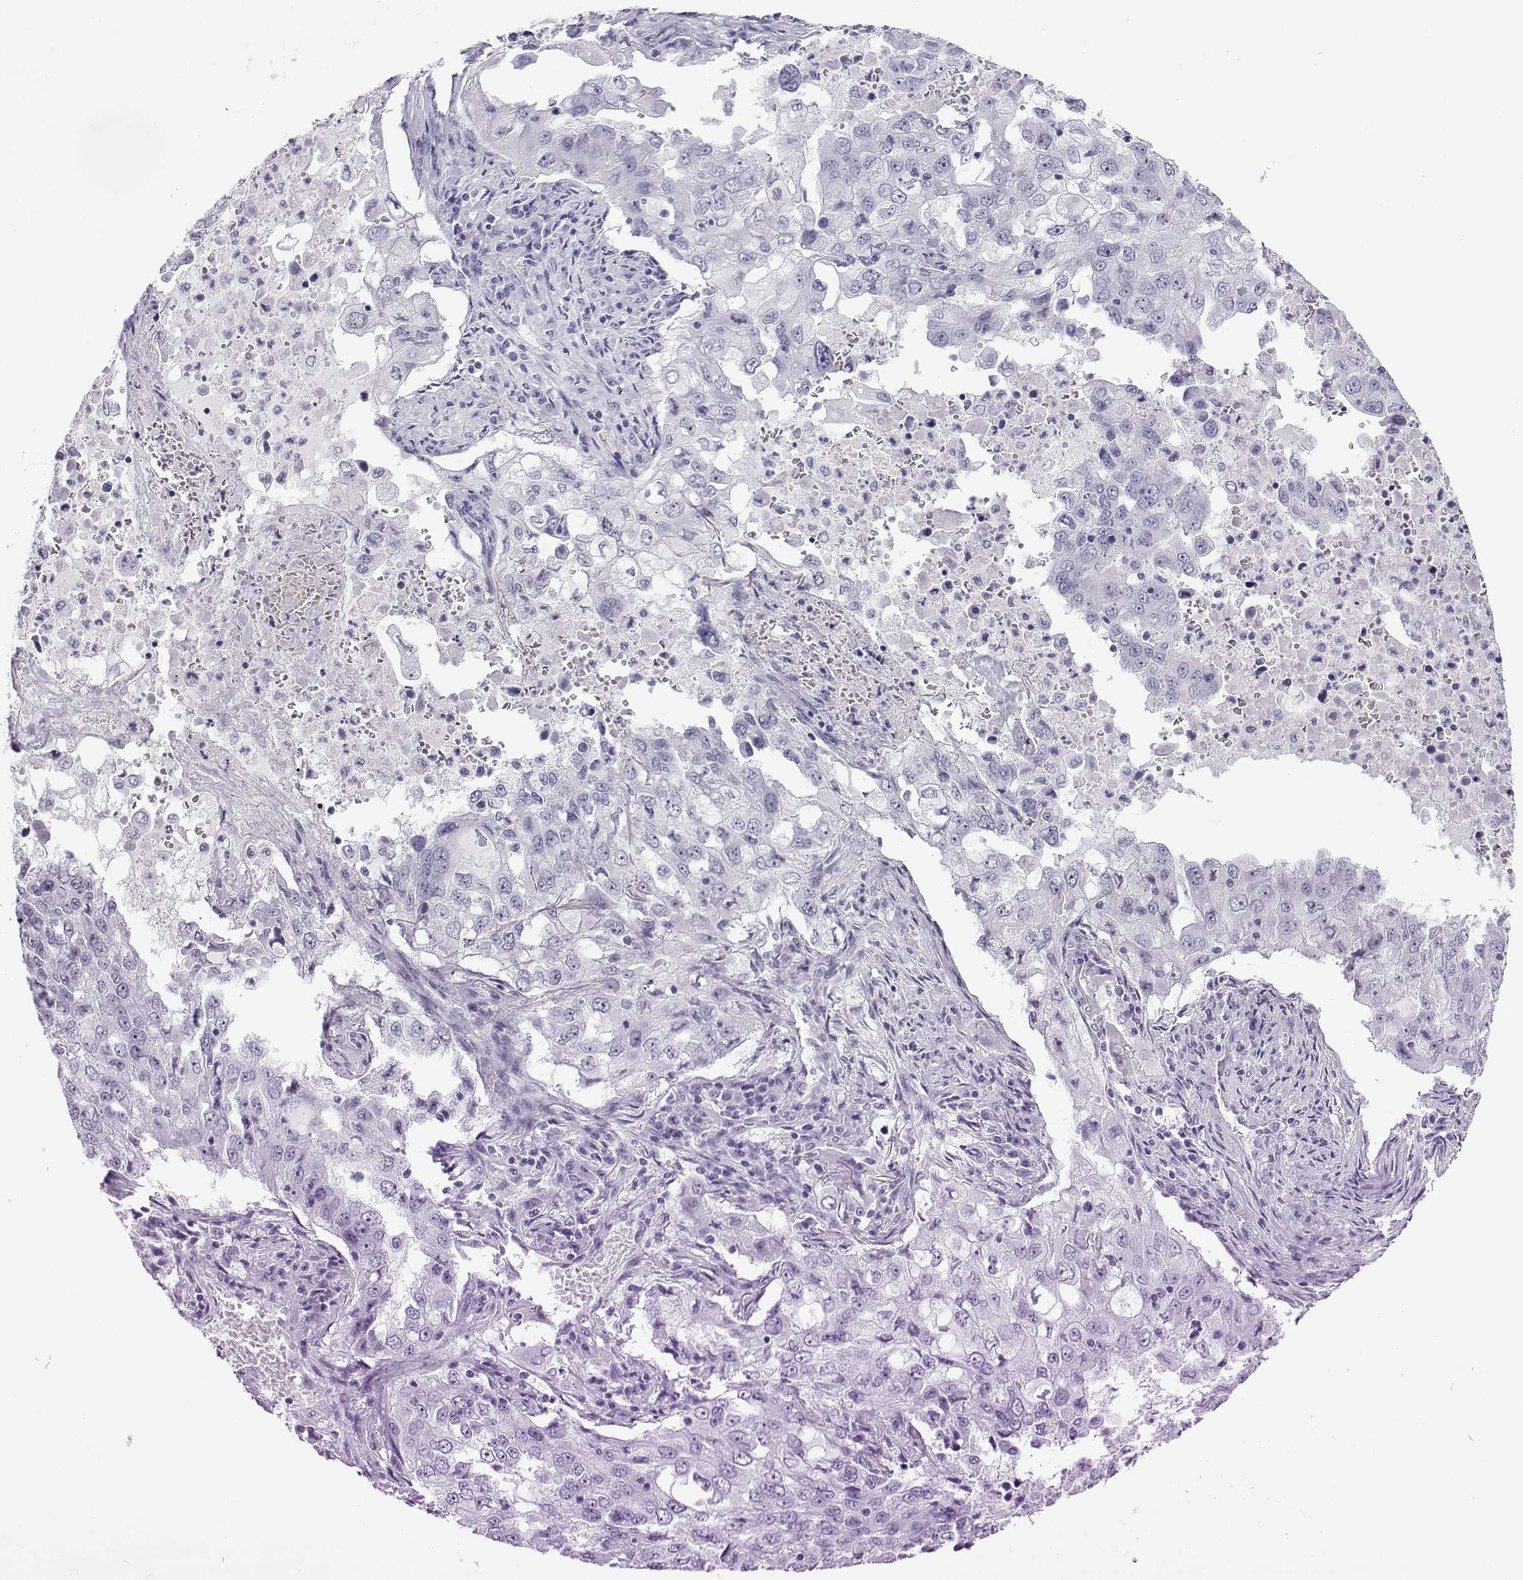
{"staining": {"intensity": "negative", "quantity": "none", "location": "none"}, "tissue": "lung cancer", "cell_type": "Tumor cells", "image_type": "cancer", "snomed": [{"axis": "morphology", "description": "Adenocarcinoma, NOS"}, {"axis": "topography", "description": "Lung"}], "caption": "High power microscopy histopathology image of an immunohistochemistry (IHC) histopathology image of lung cancer, revealing no significant expression in tumor cells. (Brightfield microscopy of DAB (3,3'-diaminobenzidine) immunohistochemistry at high magnification).", "gene": "ACTL7A", "patient": {"sex": "female", "age": 61}}